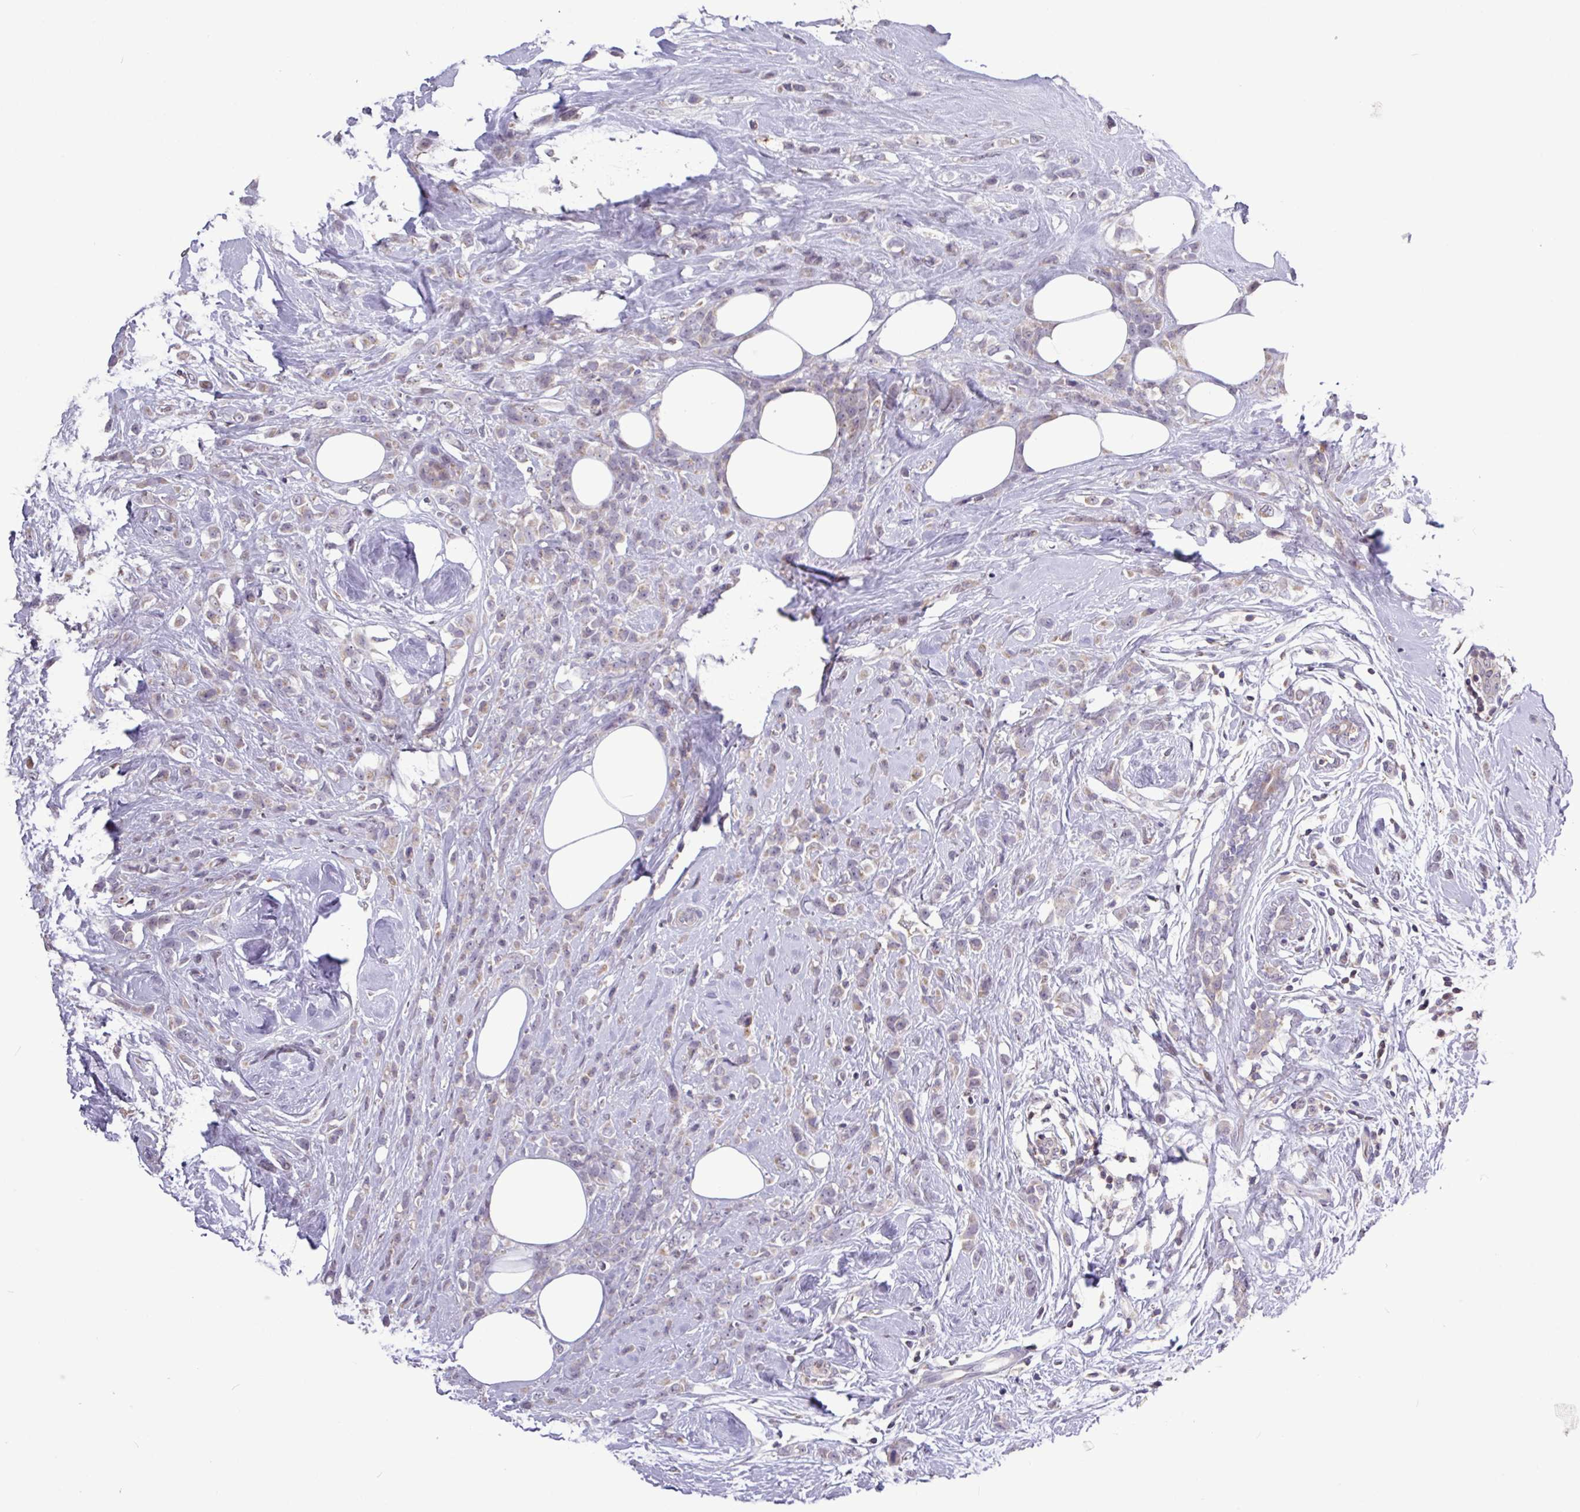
{"staining": {"intensity": "weak", "quantity": "25%-75%", "location": "cytoplasmic/membranous"}, "tissue": "breast cancer", "cell_type": "Tumor cells", "image_type": "cancer", "snomed": [{"axis": "morphology", "description": "Duct carcinoma"}, {"axis": "topography", "description": "Breast"}], "caption": "This image exhibits immunohistochemistry (IHC) staining of human breast invasive ductal carcinoma, with low weak cytoplasmic/membranous expression in about 25%-75% of tumor cells.", "gene": "RTL3", "patient": {"sex": "female", "age": 80}}